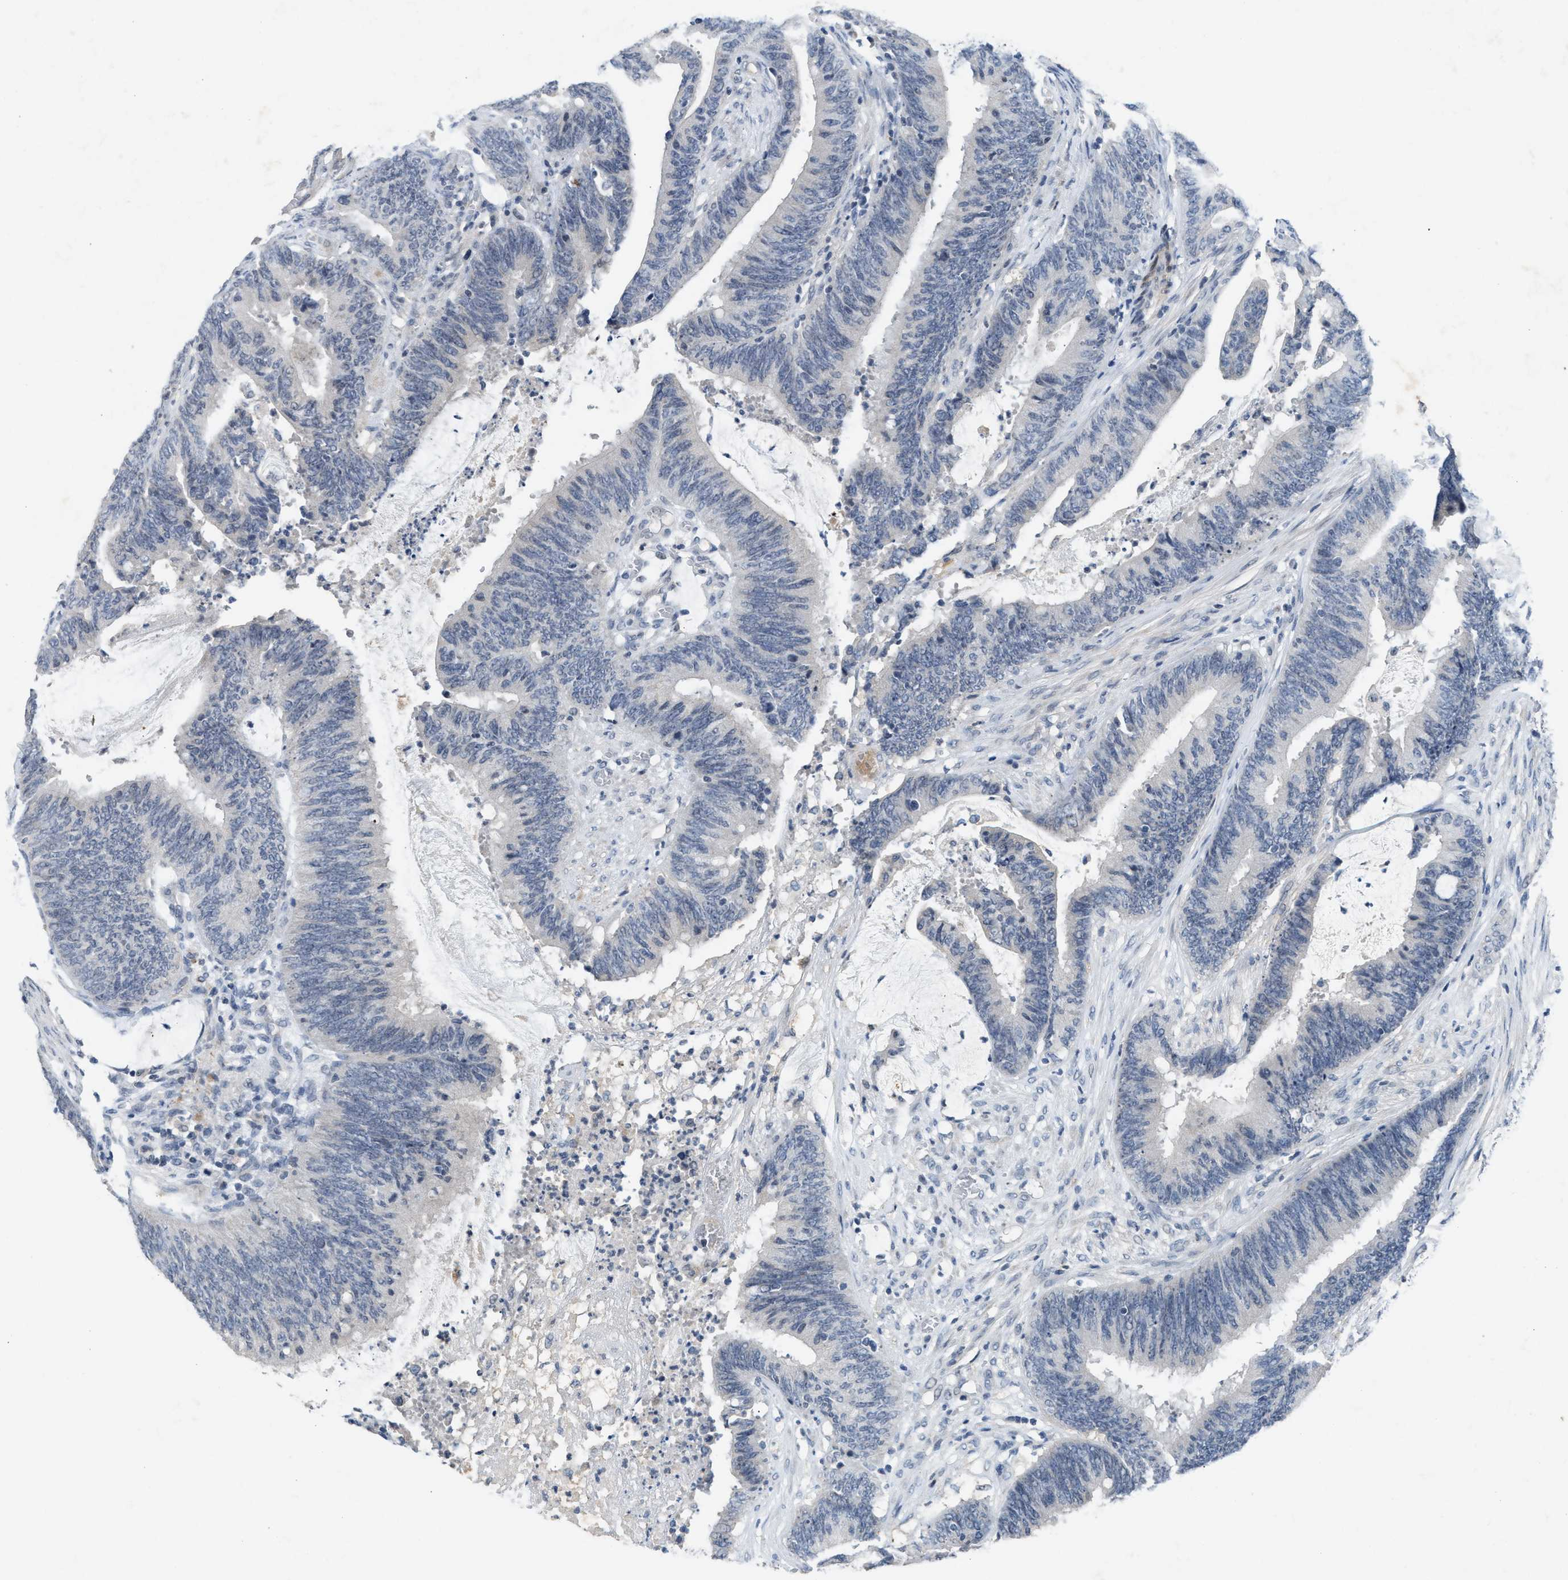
{"staining": {"intensity": "negative", "quantity": "none", "location": "none"}, "tissue": "colorectal cancer", "cell_type": "Tumor cells", "image_type": "cancer", "snomed": [{"axis": "morphology", "description": "Adenocarcinoma, NOS"}, {"axis": "topography", "description": "Rectum"}], "caption": "An immunohistochemistry (IHC) histopathology image of colorectal cancer (adenocarcinoma) is shown. There is no staining in tumor cells of colorectal cancer (adenocarcinoma). The staining was performed using DAB to visualize the protein expression in brown, while the nuclei were stained in blue with hematoxylin (Magnification: 20x).", "gene": "SLC5A5", "patient": {"sex": "female", "age": 66}}